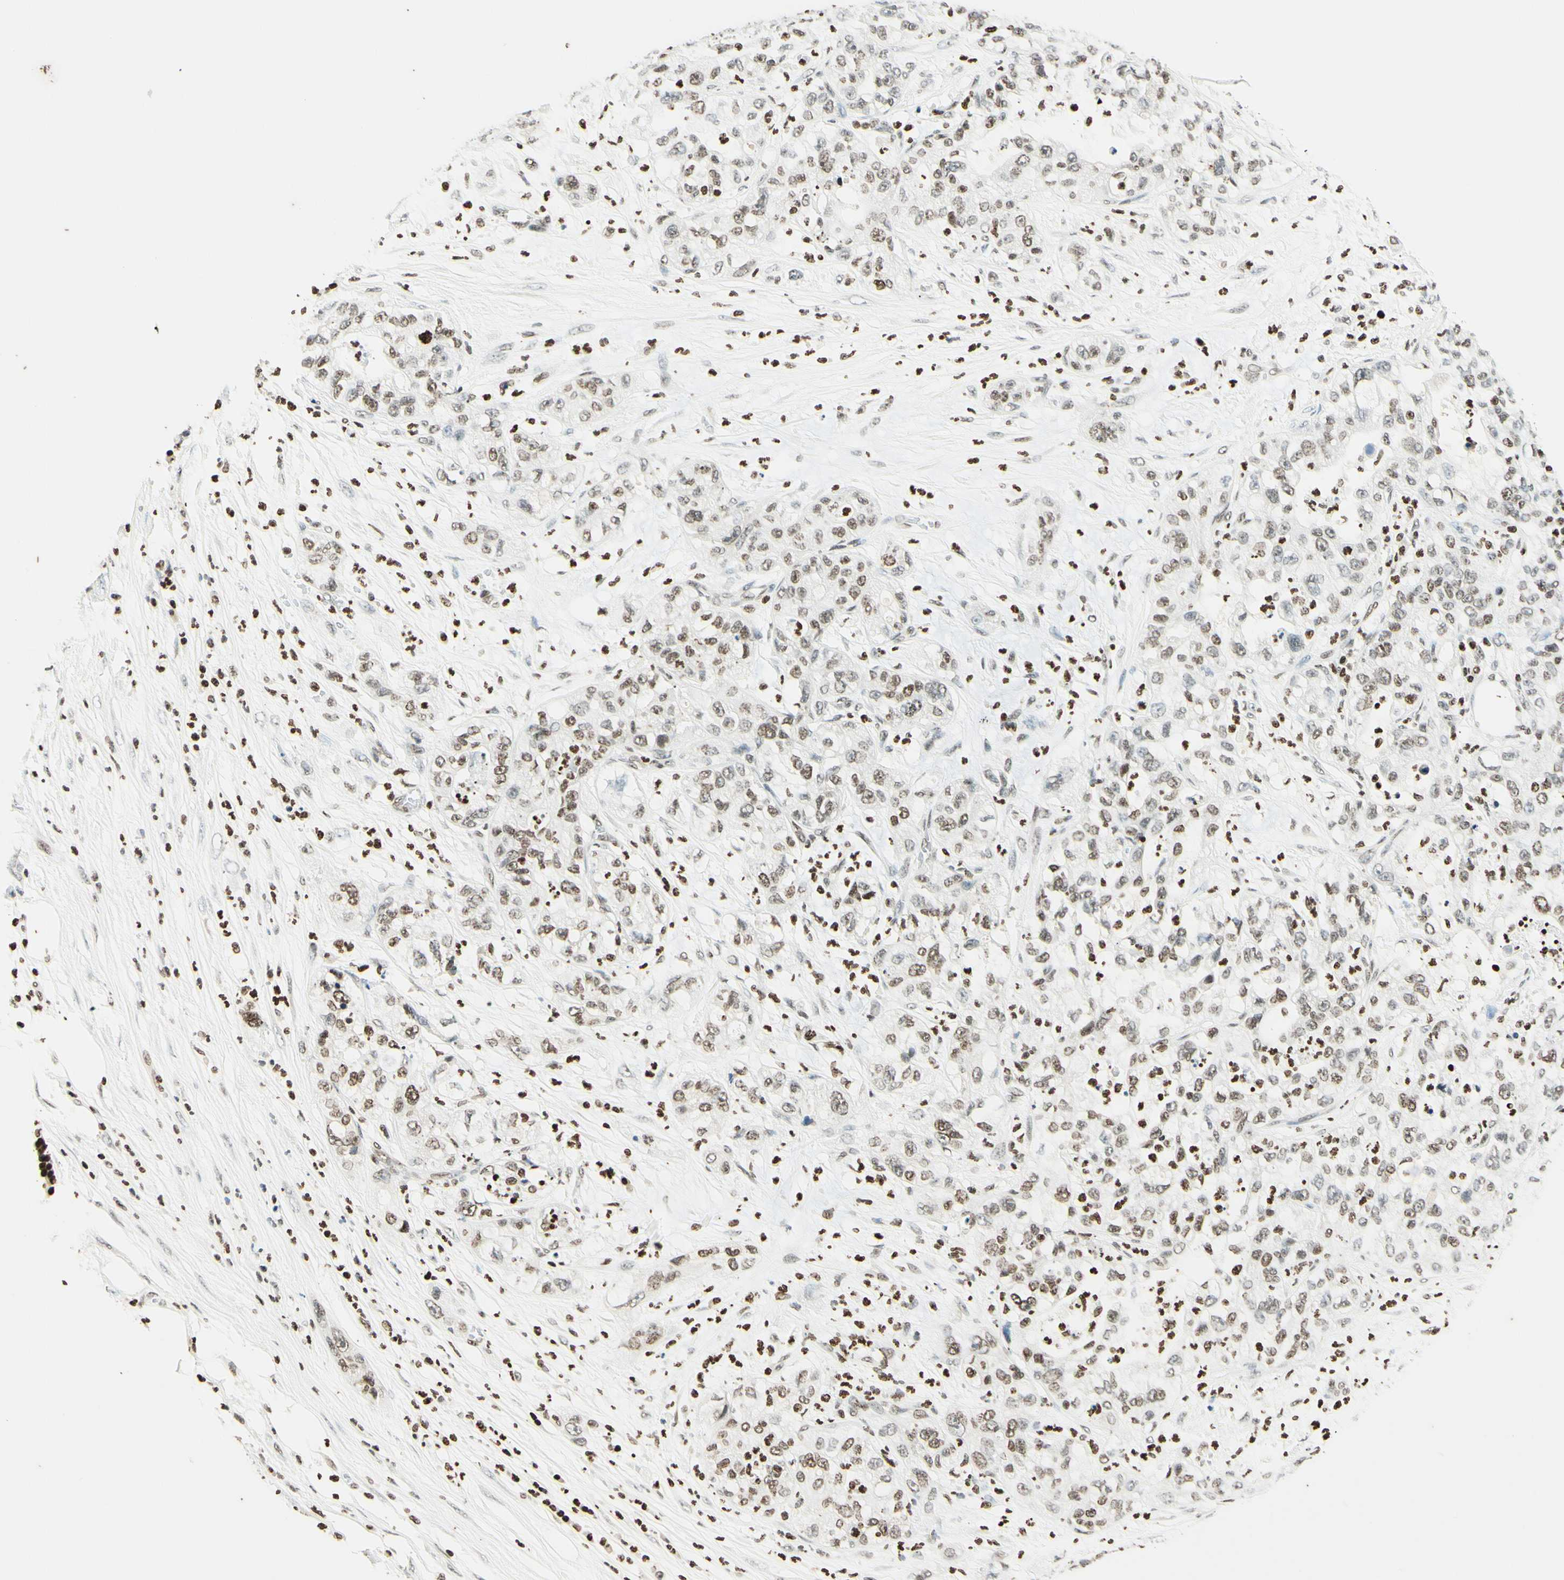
{"staining": {"intensity": "moderate", "quantity": "25%-75%", "location": "nuclear"}, "tissue": "pancreatic cancer", "cell_type": "Tumor cells", "image_type": "cancer", "snomed": [{"axis": "morphology", "description": "Adenocarcinoma, NOS"}, {"axis": "topography", "description": "Pancreas"}], "caption": "Human pancreatic adenocarcinoma stained with a brown dye reveals moderate nuclear positive expression in about 25%-75% of tumor cells.", "gene": "MSH2", "patient": {"sex": "female", "age": 78}}